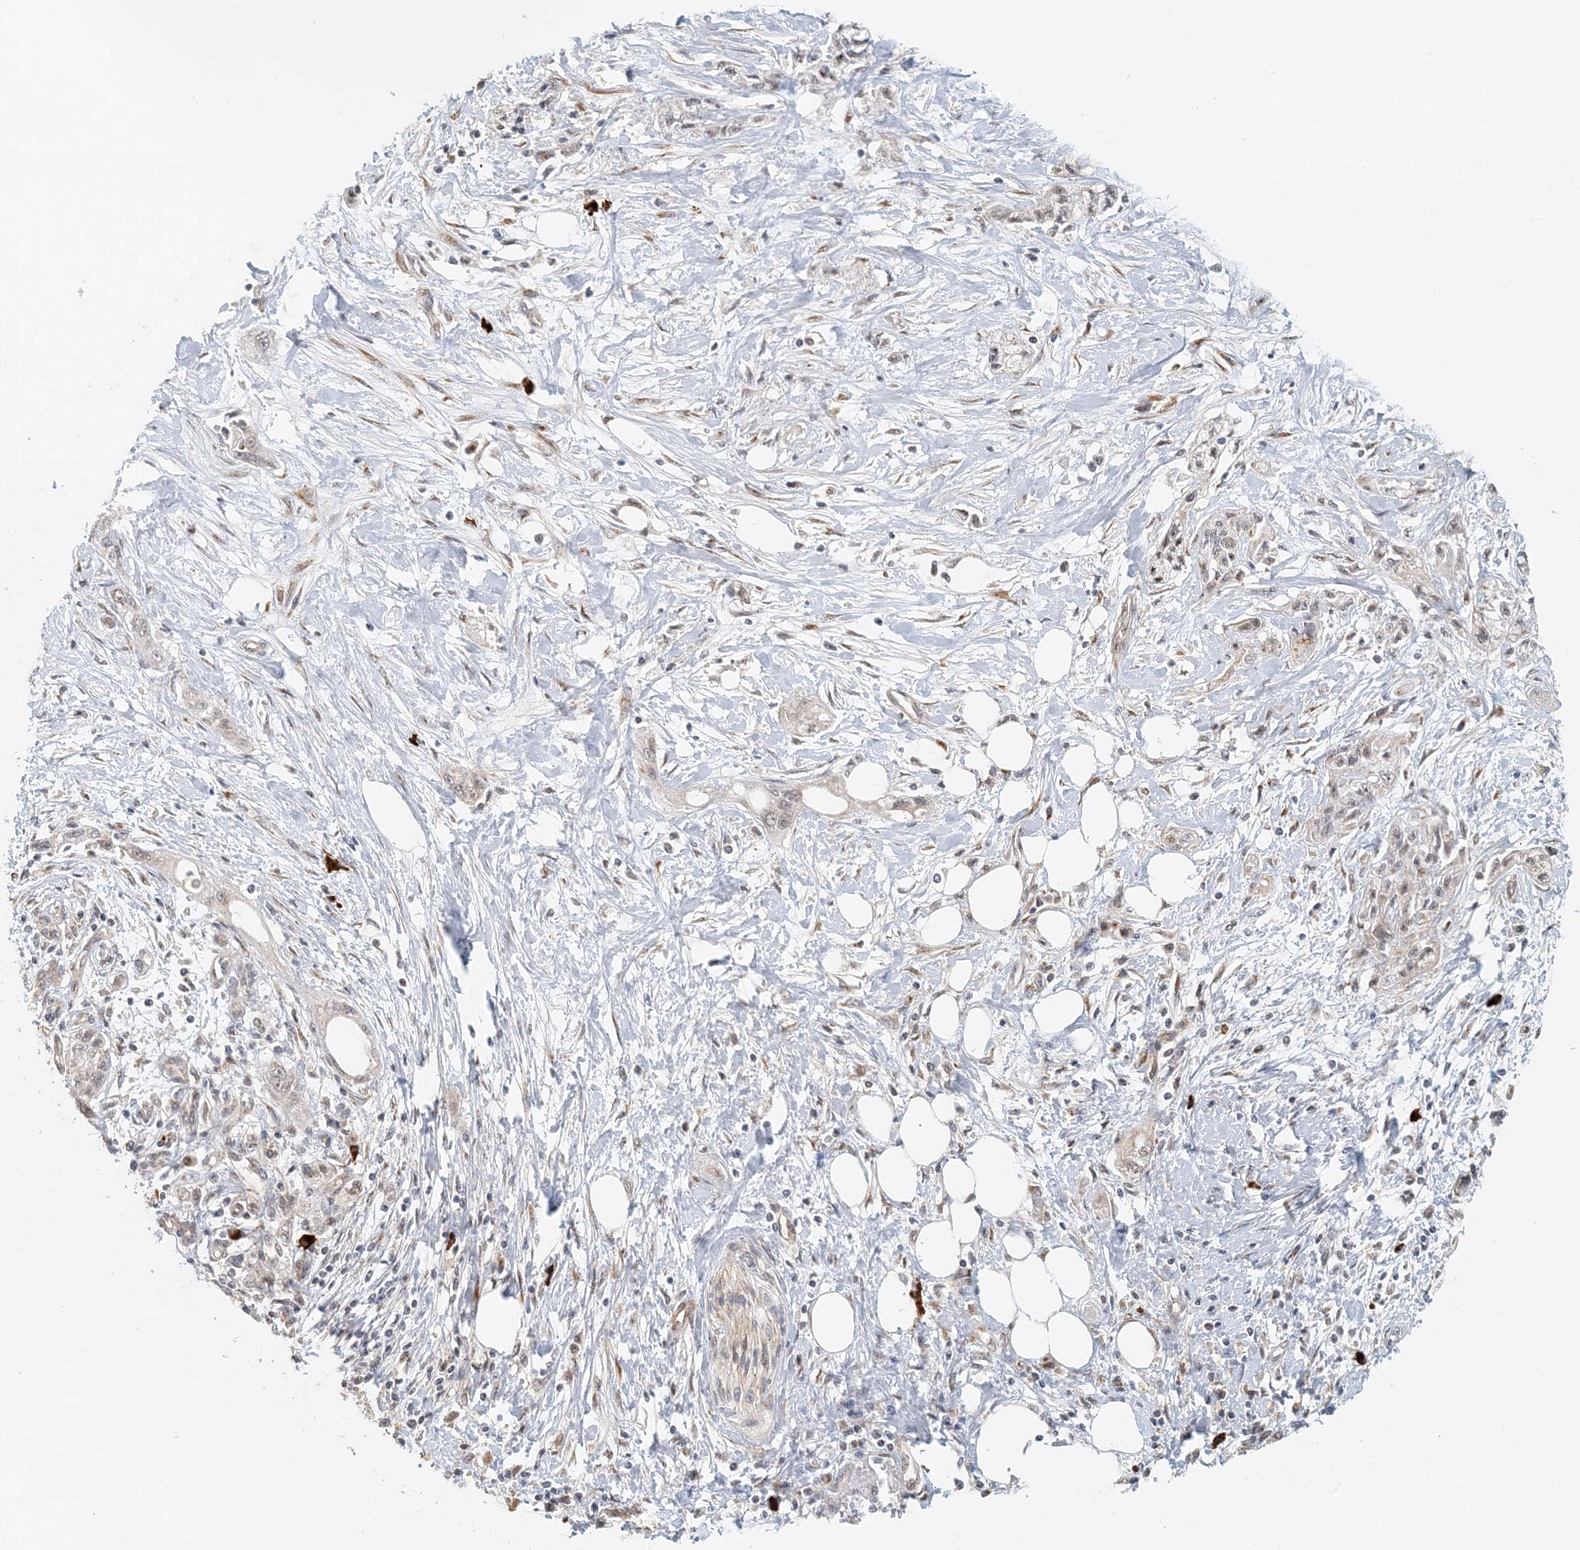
{"staining": {"intensity": "negative", "quantity": "none", "location": "none"}, "tissue": "pancreatic cancer", "cell_type": "Tumor cells", "image_type": "cancer", "snomed": [{"axis": "morphology", "description": "Adenocarcinoma, NOS"}, {"axis": "topography", "description": "Pancreas"}], "caption": "High power microscopy image of an immunohistochemistry (IHC) photomicrograph of pancreatic cancer (adenocarcinoma), revealing no significant expression in tumor cells.", "gene": "ZCCHC4", "patient": {"sex": "male", "age": 70}}